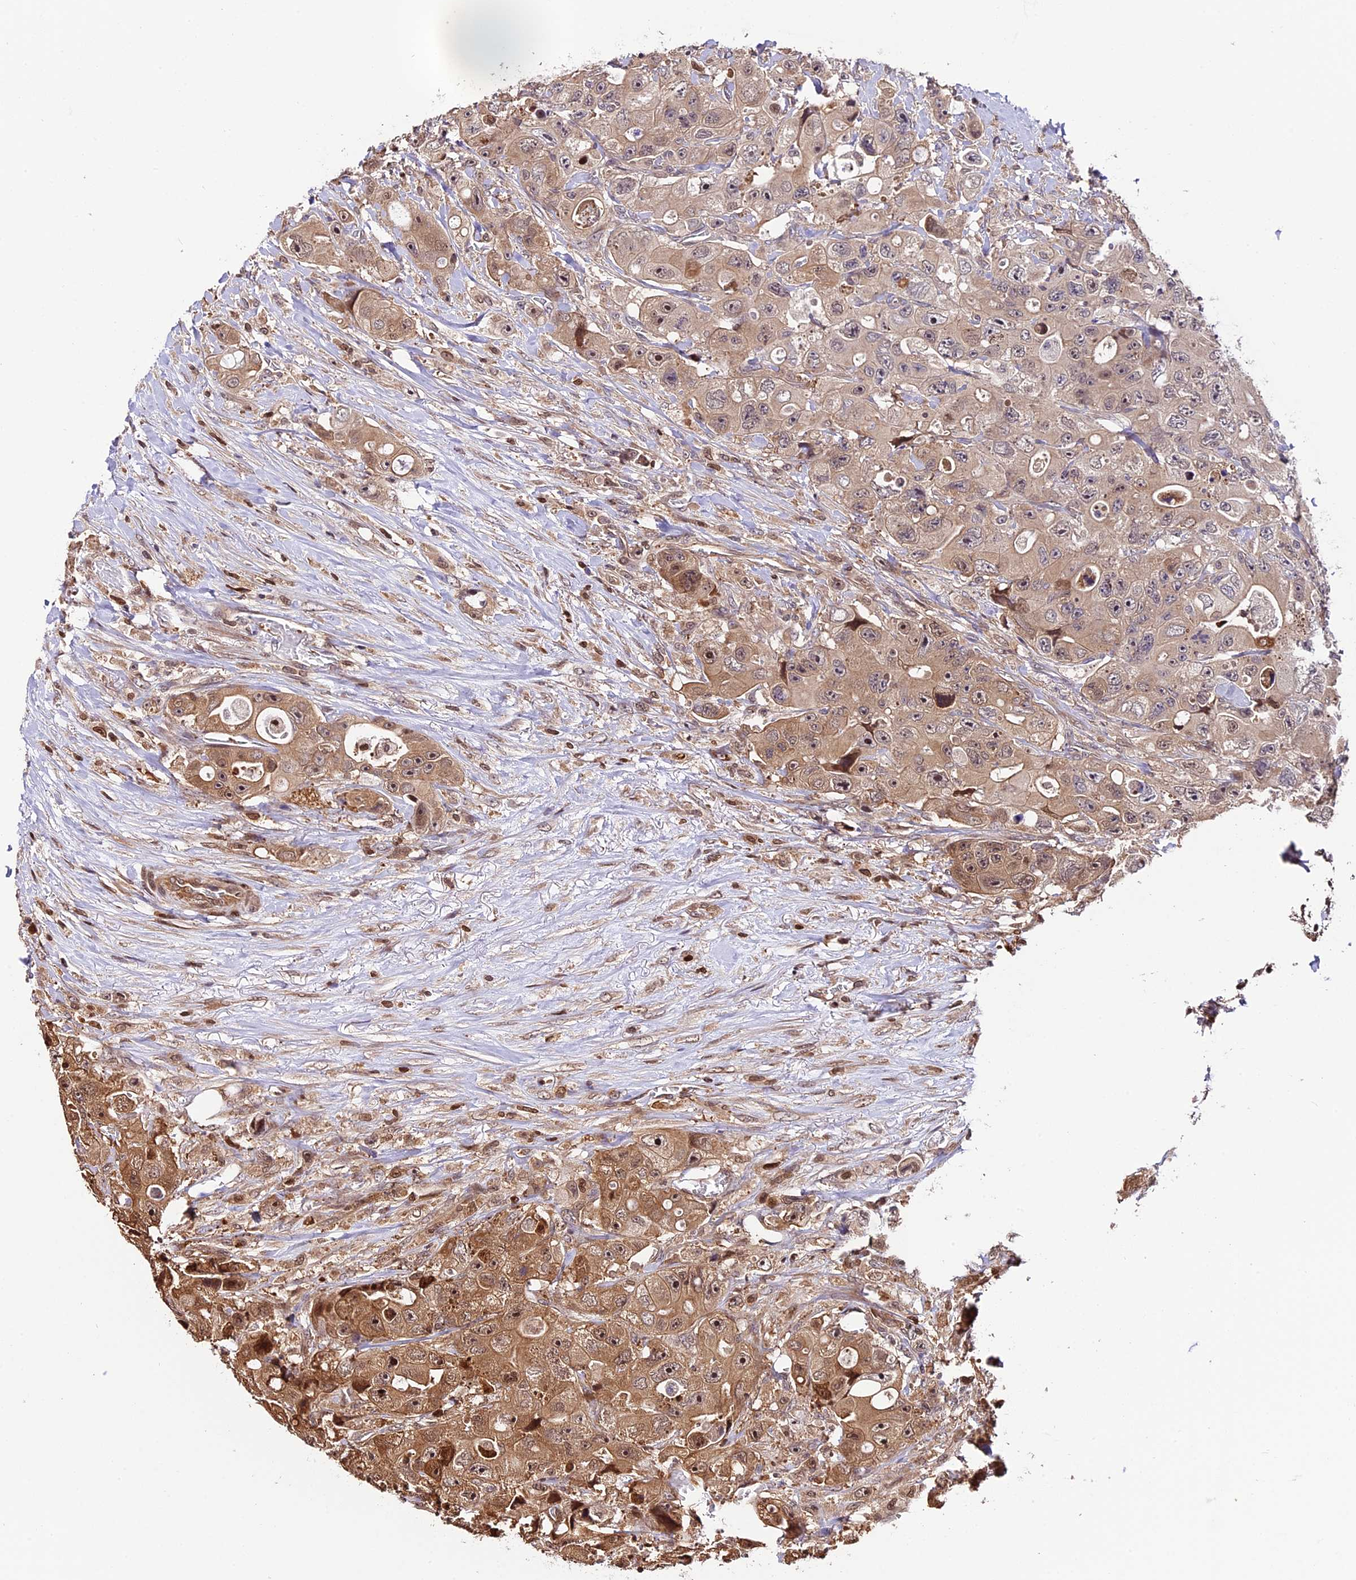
{"staining": {"intensity": "moderate", "quantity": ">75%", "location": "cytoplasmic/membranous,nuclear"}, "tissue": "colorectal cancer", "cell_type": "Tumor cells", "image_type": "cancer", "snomed": [{"axis": "morphology", "description": "Adenocarcinoma, NOS"}, {"axis": "topography", "description": "Colon"}], "caption": "This micrograph exhibits colorectal adenocarcinoma stained with immunohistochemistry (IHC) to label a protein in brown. The cytoplasmic/membranous and nuclear of tumor cells show moderate positivity for the protein. Nuclei are counter-stained blue.", "gene": "HERPUD1", "patient": {"sex": "female", "age": 46}}